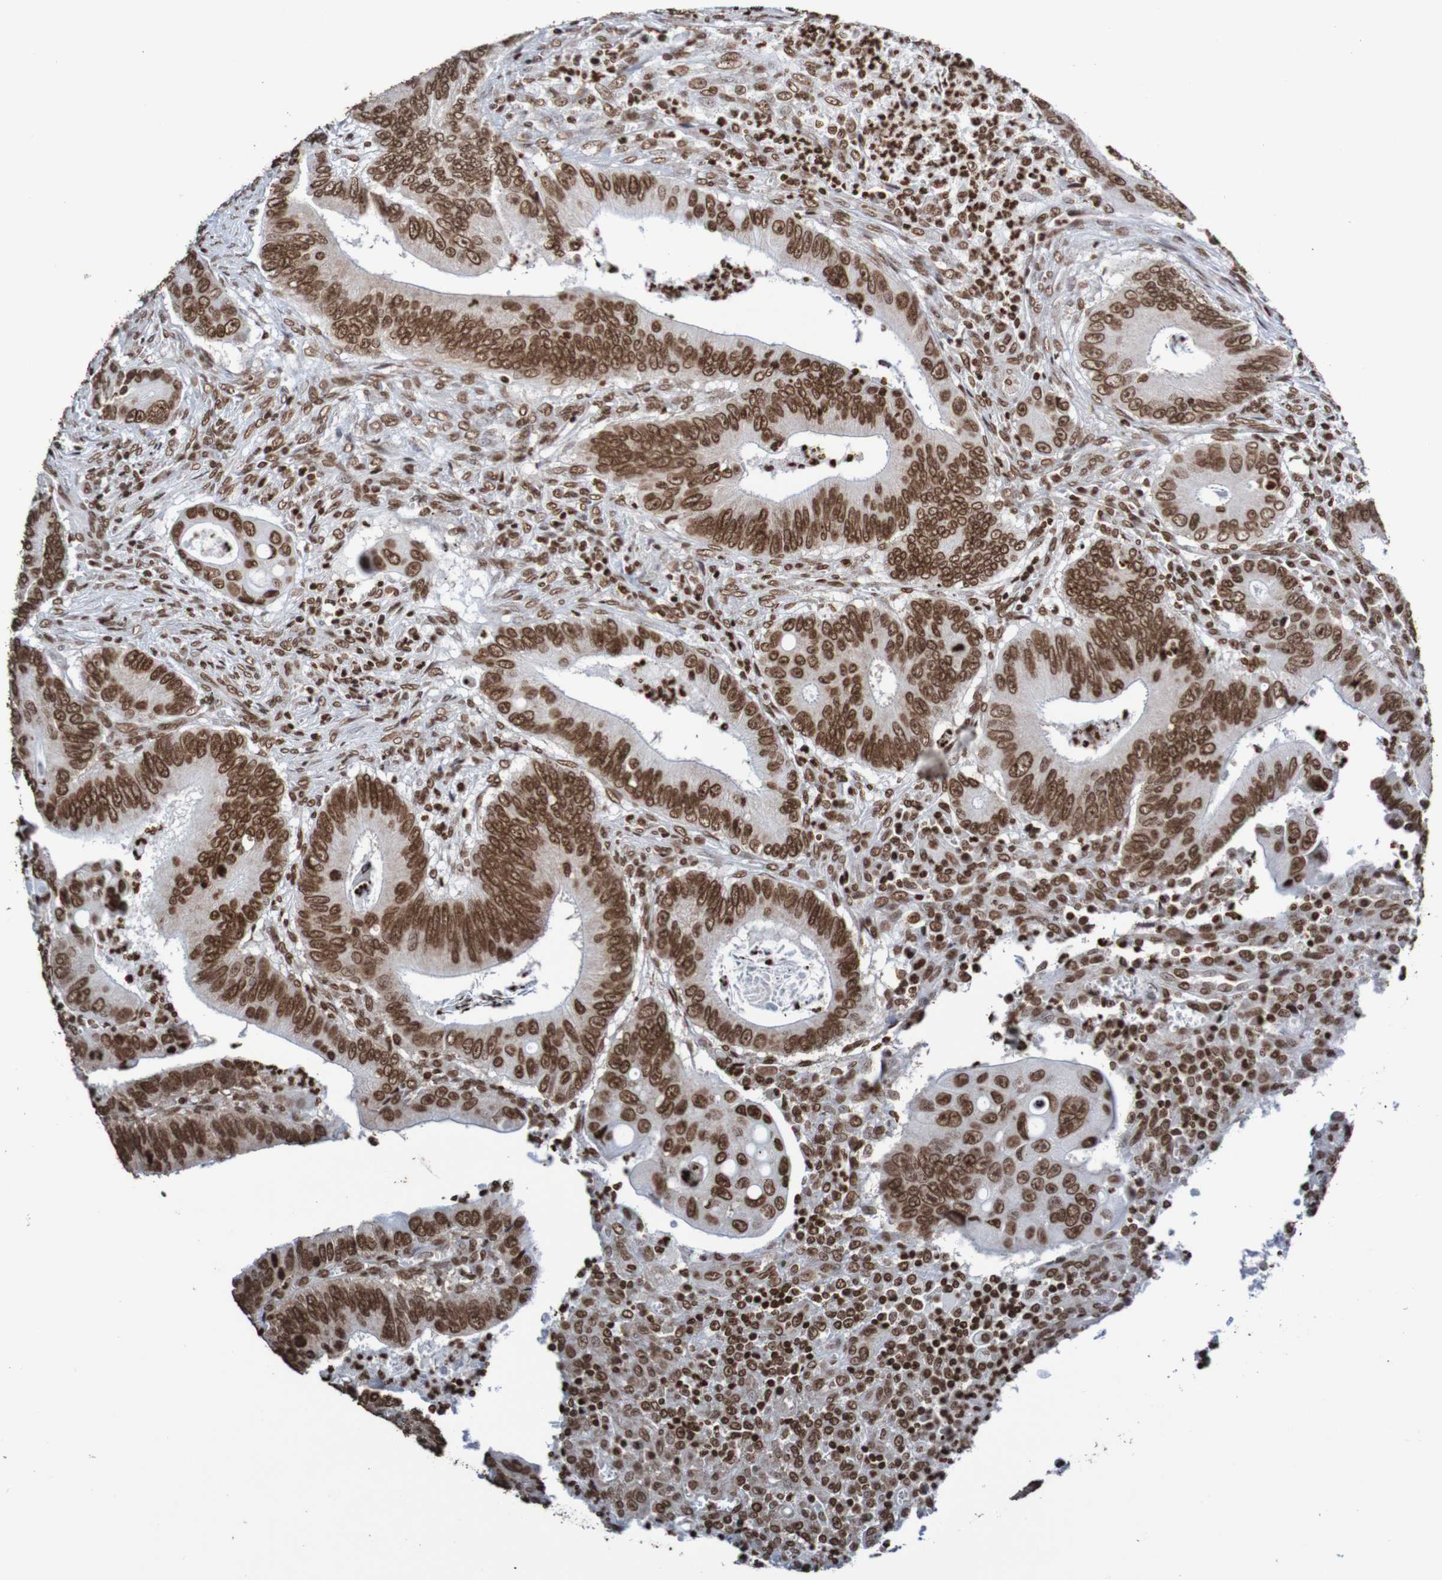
{"staining": {"intensity": "strong", "quantity": ">75%", "location": "nuclear"}, "tissue": "colorectal cancer", "cell_type": "Tumor cells", "image_type": "cancer", "snomed": [{"axis": "morphology", "description": "Inflammation, NOS"}, {"axis": "morphology", "description": "Adenocarcinoma, NOS"}, {"axis": "topography", "description": "Colon"}], "caption": "Approximately >75% of tumor cells in human colorectal cancer (adenocarcinoma) demonstrate strong nuclear protein staining as visualized by brown immunohistochemical staining.", "gene": "GFI1", "patient": {"sex": "male", "age": 72}}